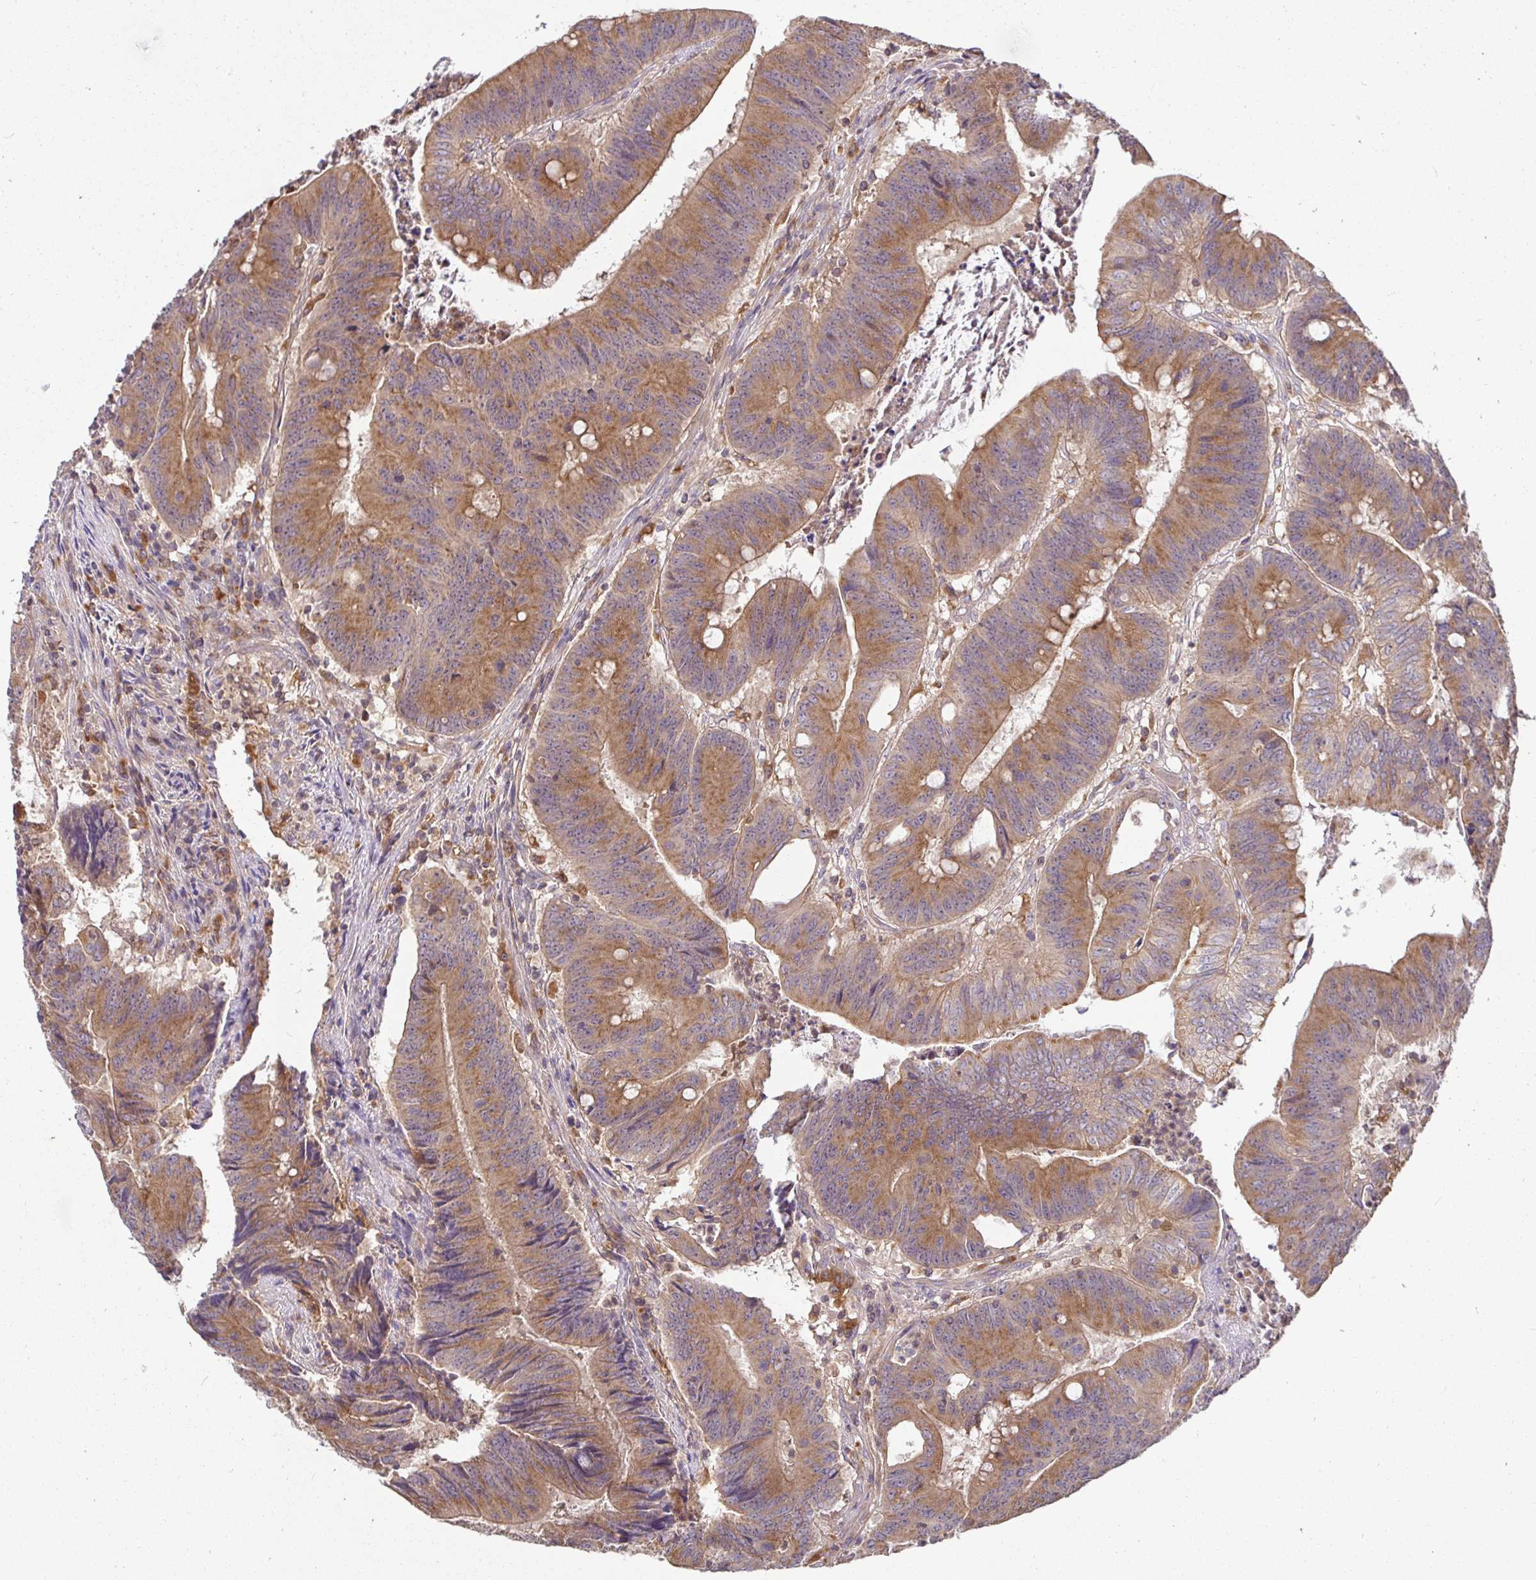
{"staining": {"intensity": "moderate", "quantity": ">75%", "location": "cytoplasmic/membranous"}, "tissue": "colorectal cancer", "cell_type": "Tumor cells", "image_type": "cancer", "snomed": [{"axis": "morphology", "description": "Adenocarcinoma, NOS"}, {"axis": "topography", "description": "Colon"}], "caption": "IHC (DAB (3,3'-diaminobenzidine)) staining of human colorectal adenocarcinoma exhibits moderate cytoplasmic/membranous protein positivity in approximately >75% of tumor cells. Immunohistochemistry (ihc) stains the protein in brown and the nuclei are stained blue.", "gene": "ATP6V1F", "patient": {"sex": "female", "age": 87}}